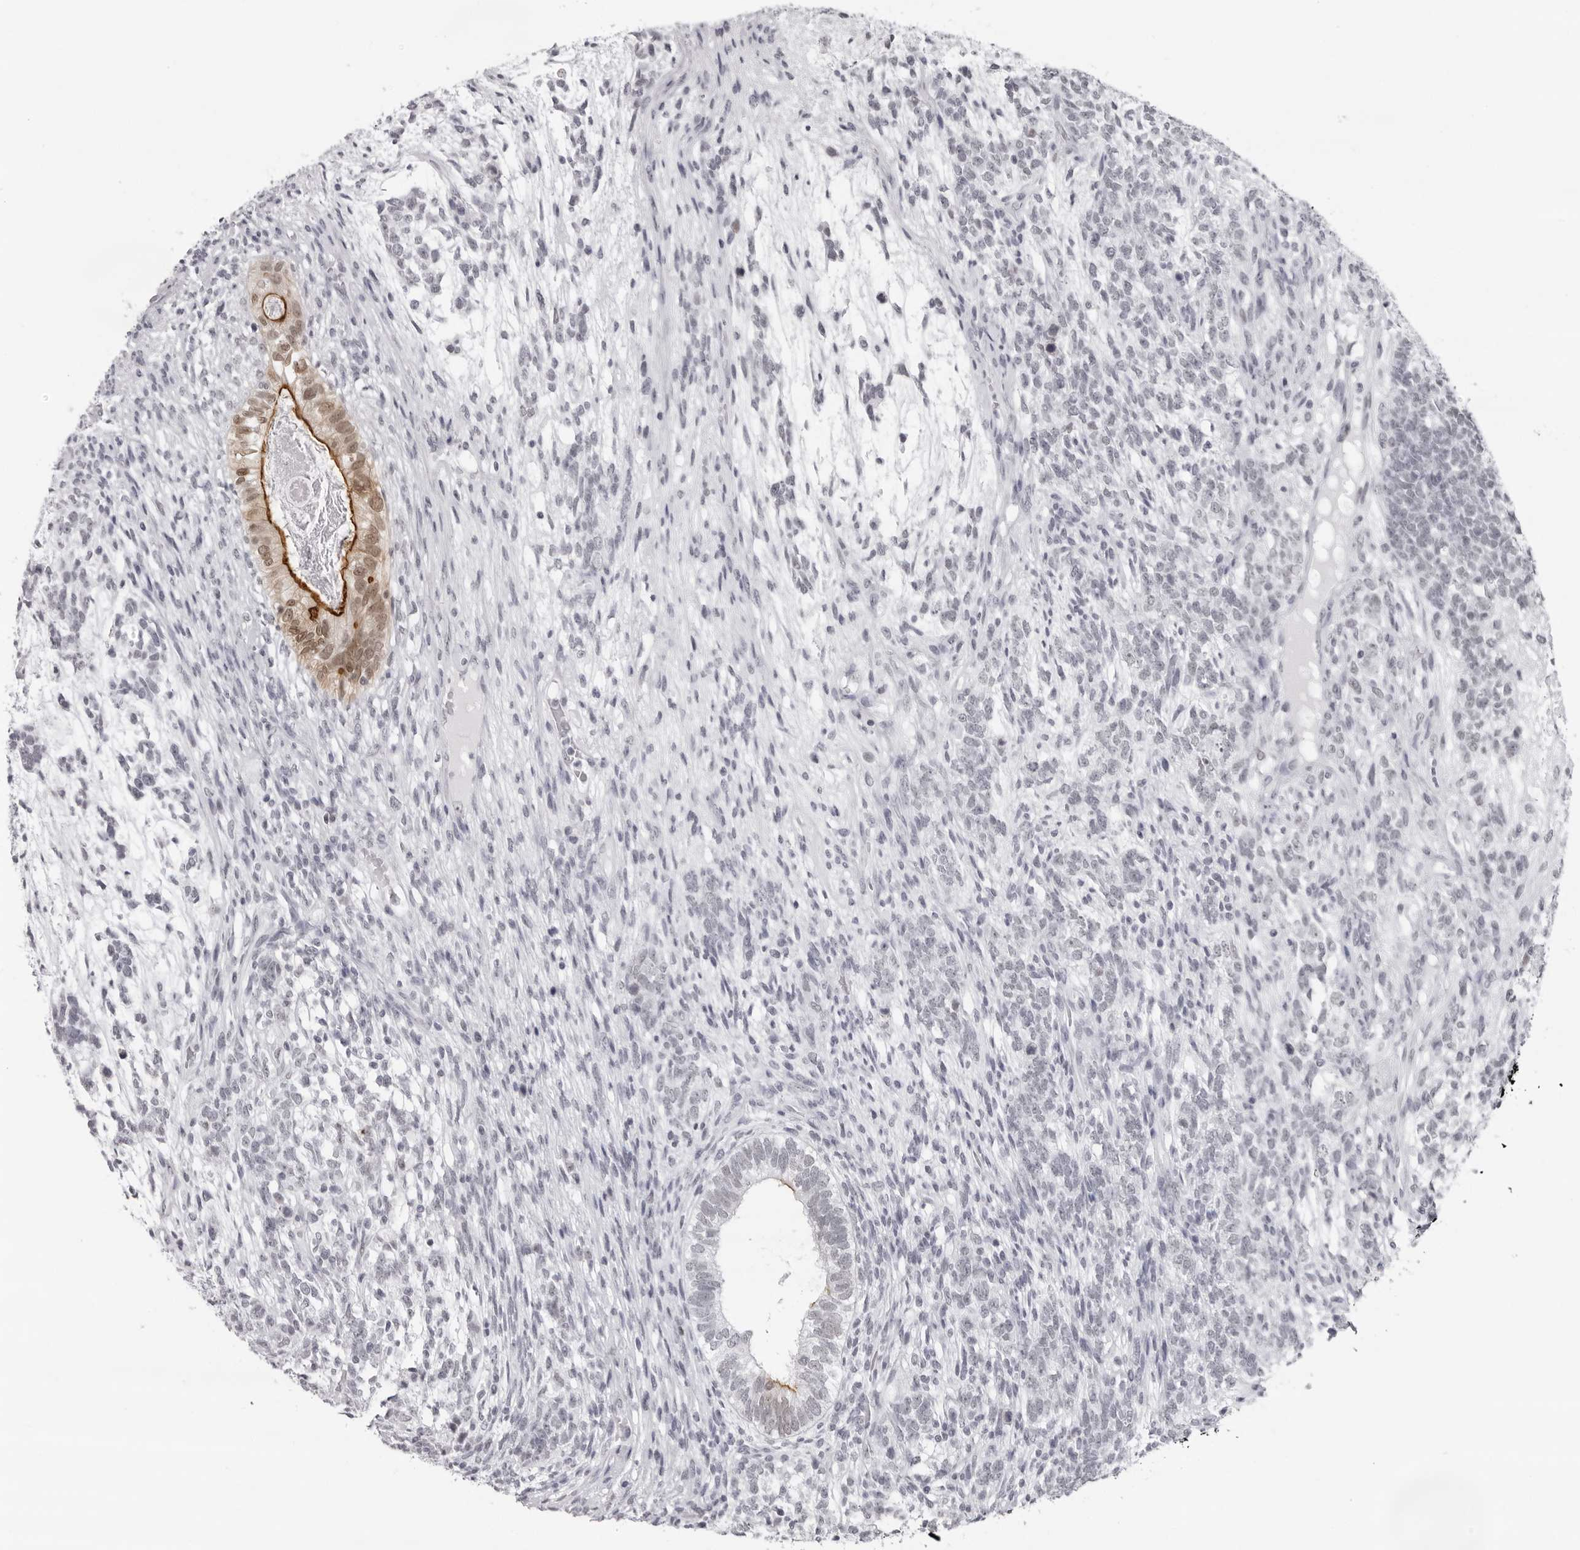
{"staining": {"intensity": "moderate", "quantity": "<25%", "location": "cytoplasmic/membranous,nuclear"}, "tissue": "testis cancer", "cell_type": "Tumor cells", "image_type": "cancer", "snomed": [{"axis": "morphology", "description": "Seminoma, NOS"}, {"axis": "morphology", "description": "Carcinoma, Embryonal, NOS"}, {"axis": "topography", "description": "Testis"}], "caption": "An image of human testis cancer (embryonal carcinoma) stained for a protein demonstrates moderate cytoplasmic/membranous and nuclear brown staining in tumor cells. The protein of interest is stained brown, and the nuclei are stained in blue (DAB (3,3'-diaminobenzidine) IHC with brightfield microscopy, high magnification).", "gene": "ESPN", "patient": {"sex": "male", "age": 28}}